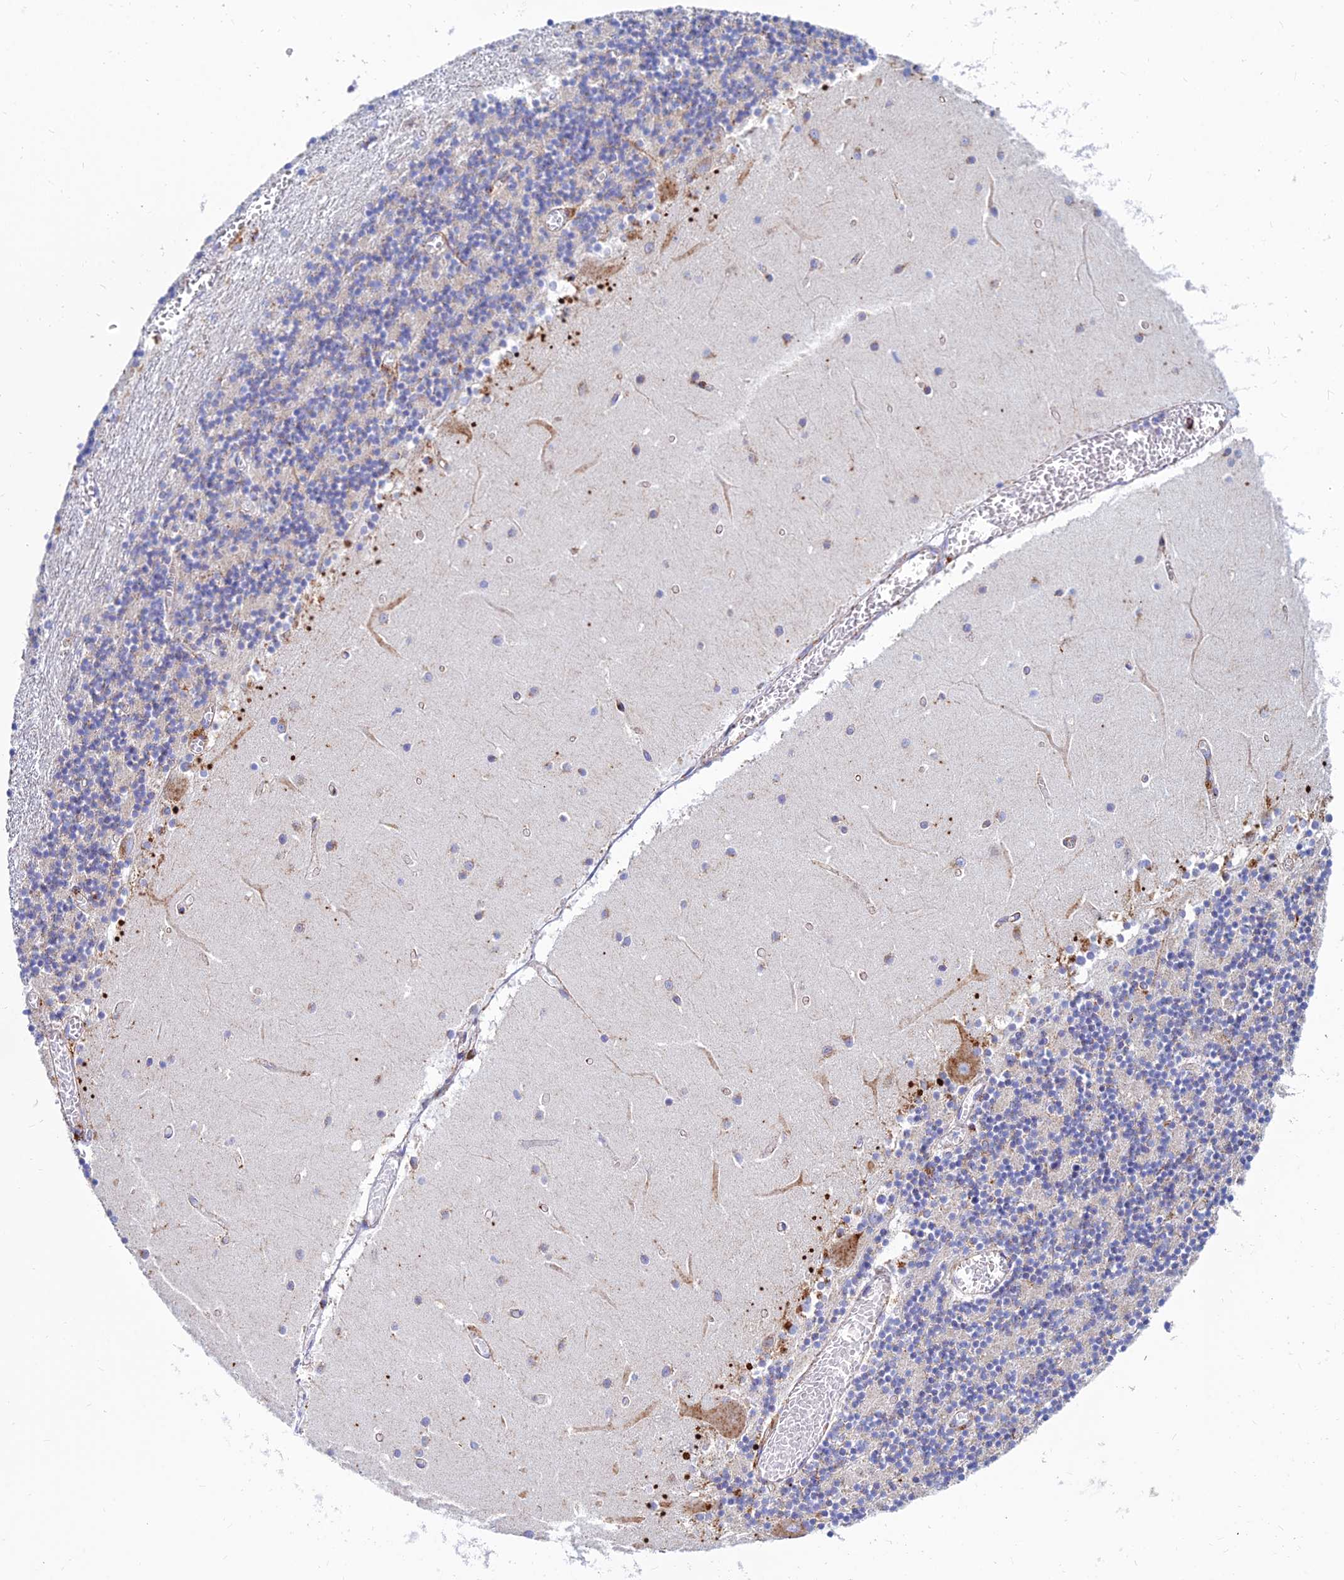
{"staining": {"intensity": "negative", "quantity": "none", "location": "none"}, "tissue": "cerebellum", "cell_type": "Cells in granular layer", "image_type": "normal", "snomed": [{"axis": "morphology", "description": "Normal tissue, NOS"}, {"axis": "topography", "description": "Cerebellum"}], "caption": "This is a micrograph of immunohistochemistry (IHC) staining of benign cerebellum, which shows no expression in cells in granular layer. Brightfield microscopy of immunohistochemistry stained with DAB (3,3'-diaminobenzidine) (brown) and hematoxylin (blue), captured at high magnification.", "gene": "SPNS1", "patient": {"sex": "female", "age": 28}}